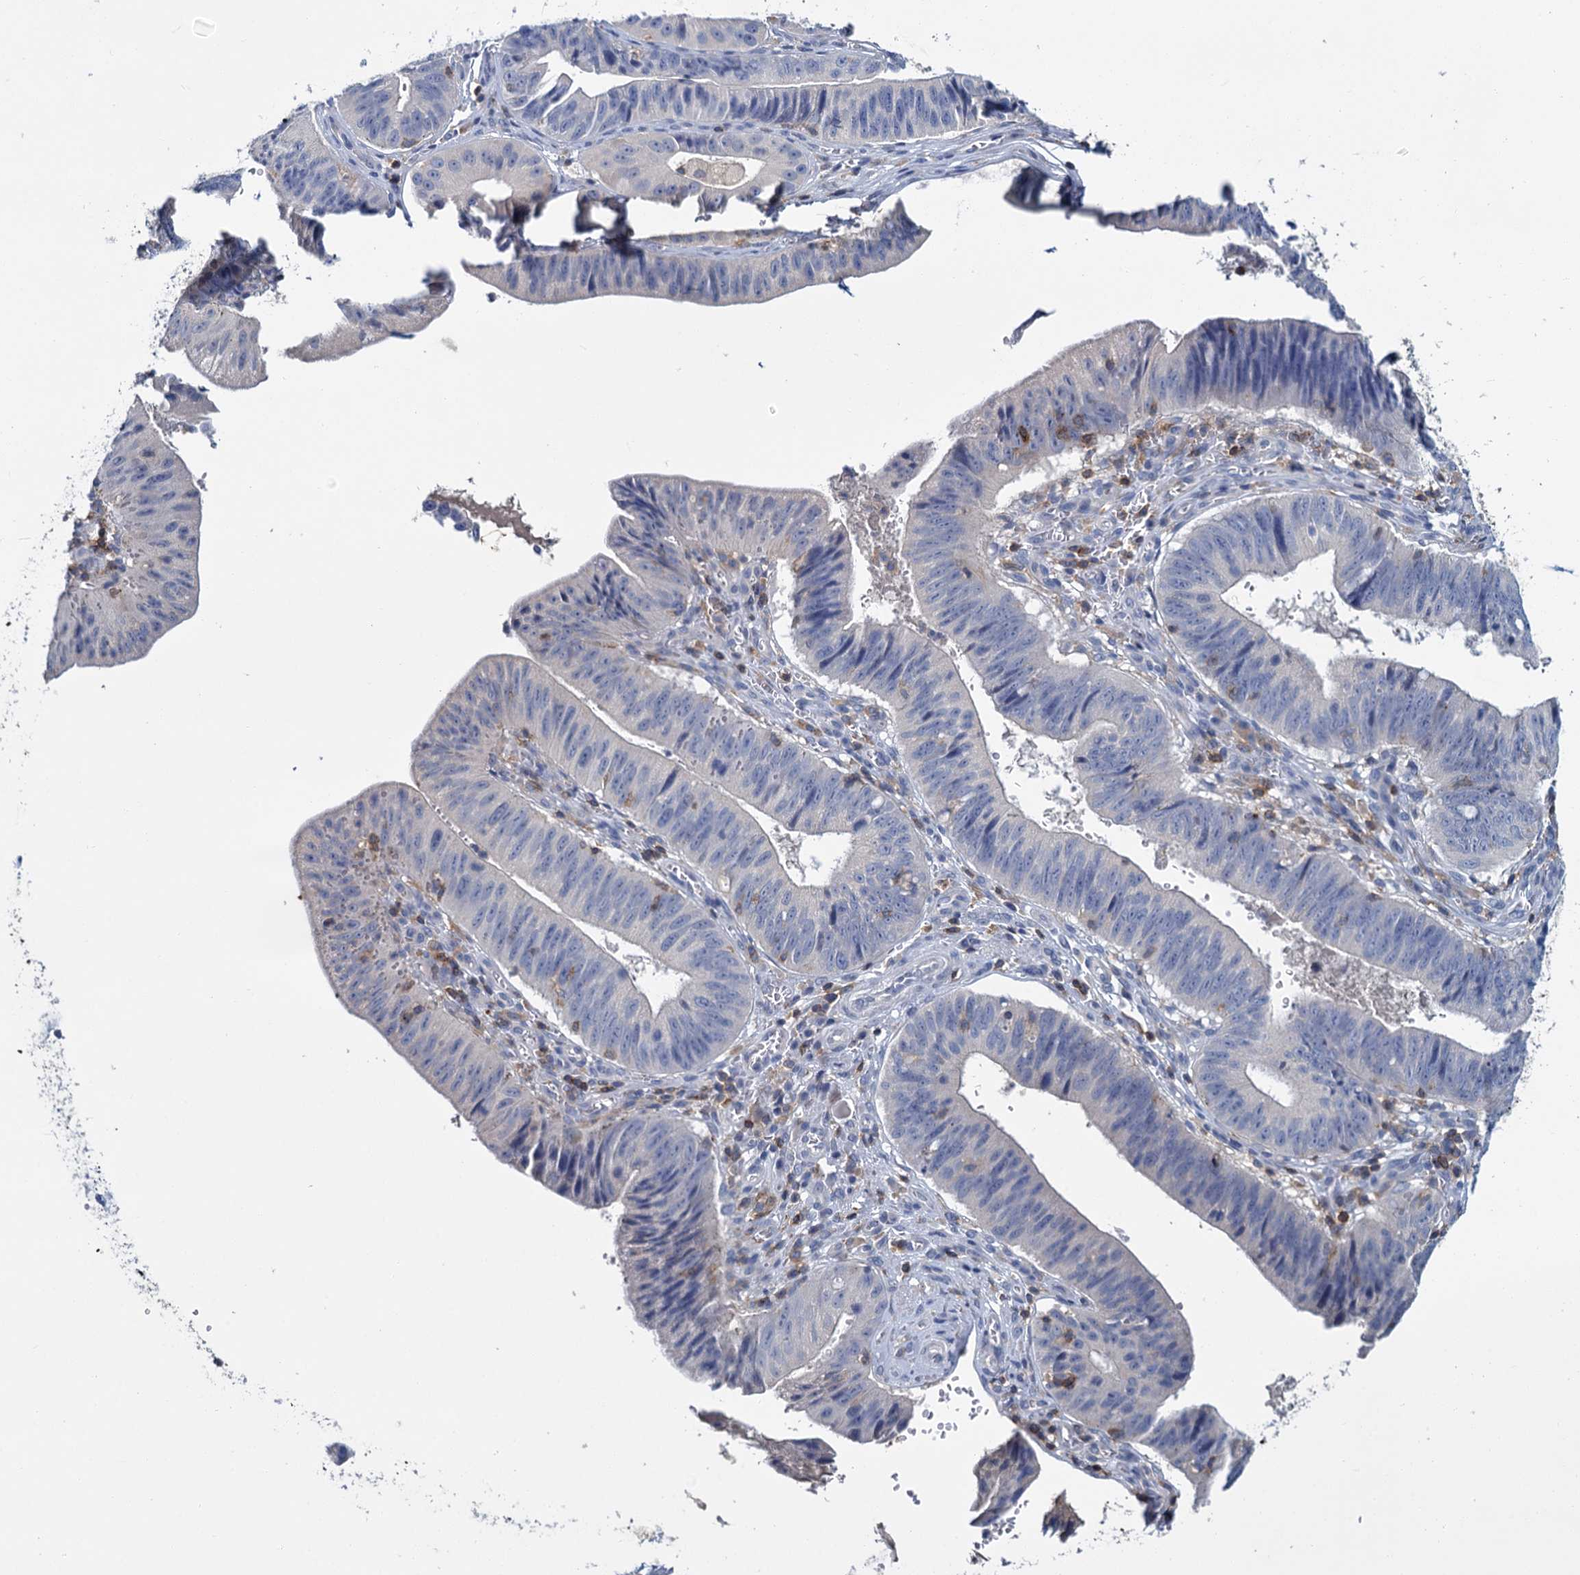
{"staining": {"intensity": "negative", "quantity": "none", "location": "none"}, "tissue": "stomach cancer", "cell_type": "Tumor cells", "image_type": "cancer", "snomed": [{"axis": "morphology", "description": "Adenocarcinoma, NOS"}, {"axis": "topography", "description": "Stomach"}], "caption": "Tumor cells are negative for protein expression in human adenocarcinoma (stomach).", "gene": "FGFR2", "patient": {"sex": "male", "age": 59}}